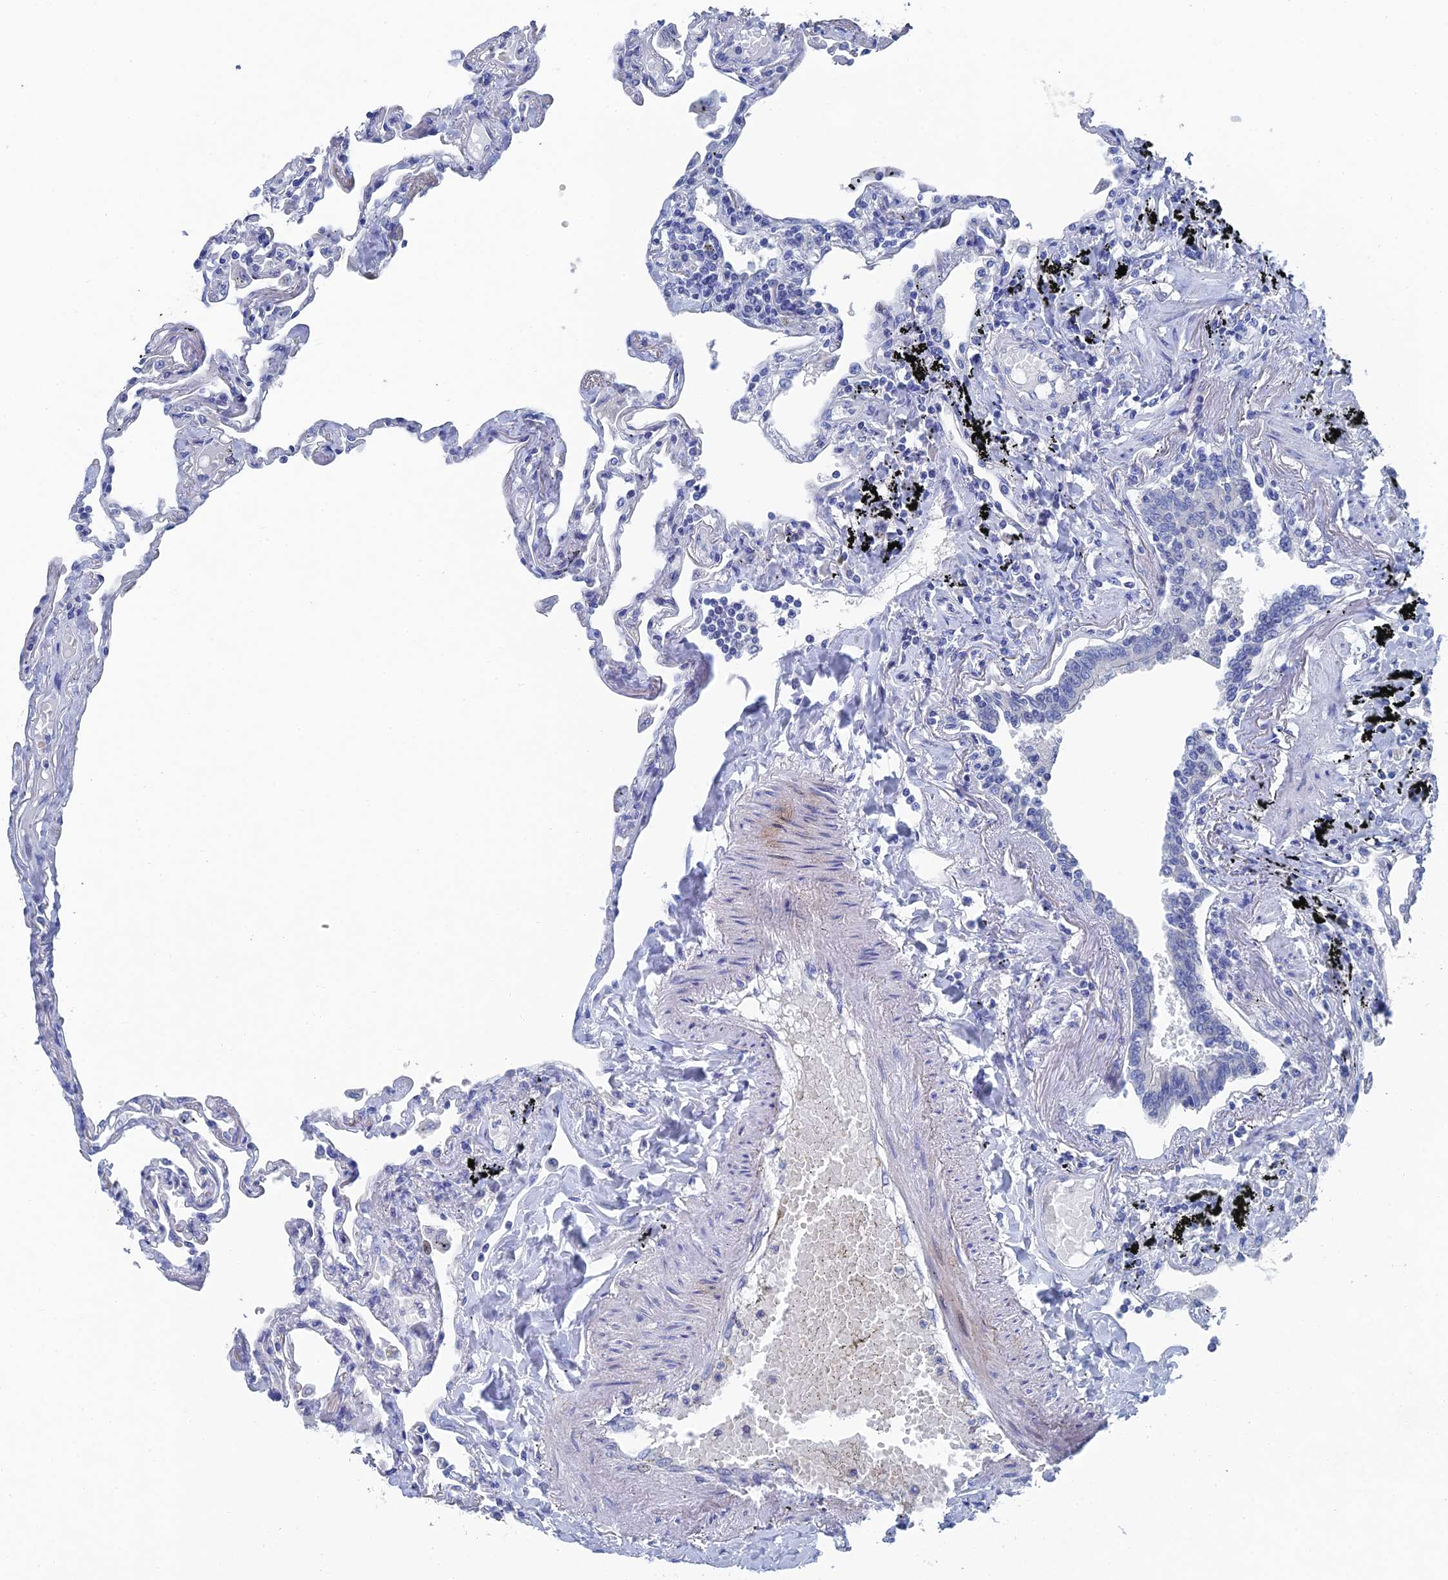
{"staining": {"intensity": "negative", "quantity": "none", "location": "none"}, "tissue": "lung", "cell_type": "Alveolar cells", "image_type": "normal", "snomed": [{"axis": "morphology", "description": "Normal tissue, NOS"}, {"axis": "topography", "description": "Lung"}], "caption": "High power microscopy micrograph of an immunohistochemistry photomicrograph of normal lung, revealing no significant expression in alveolar cells.", "gene": "GFAP", "patient": {"sex": "female", "age": 67}}